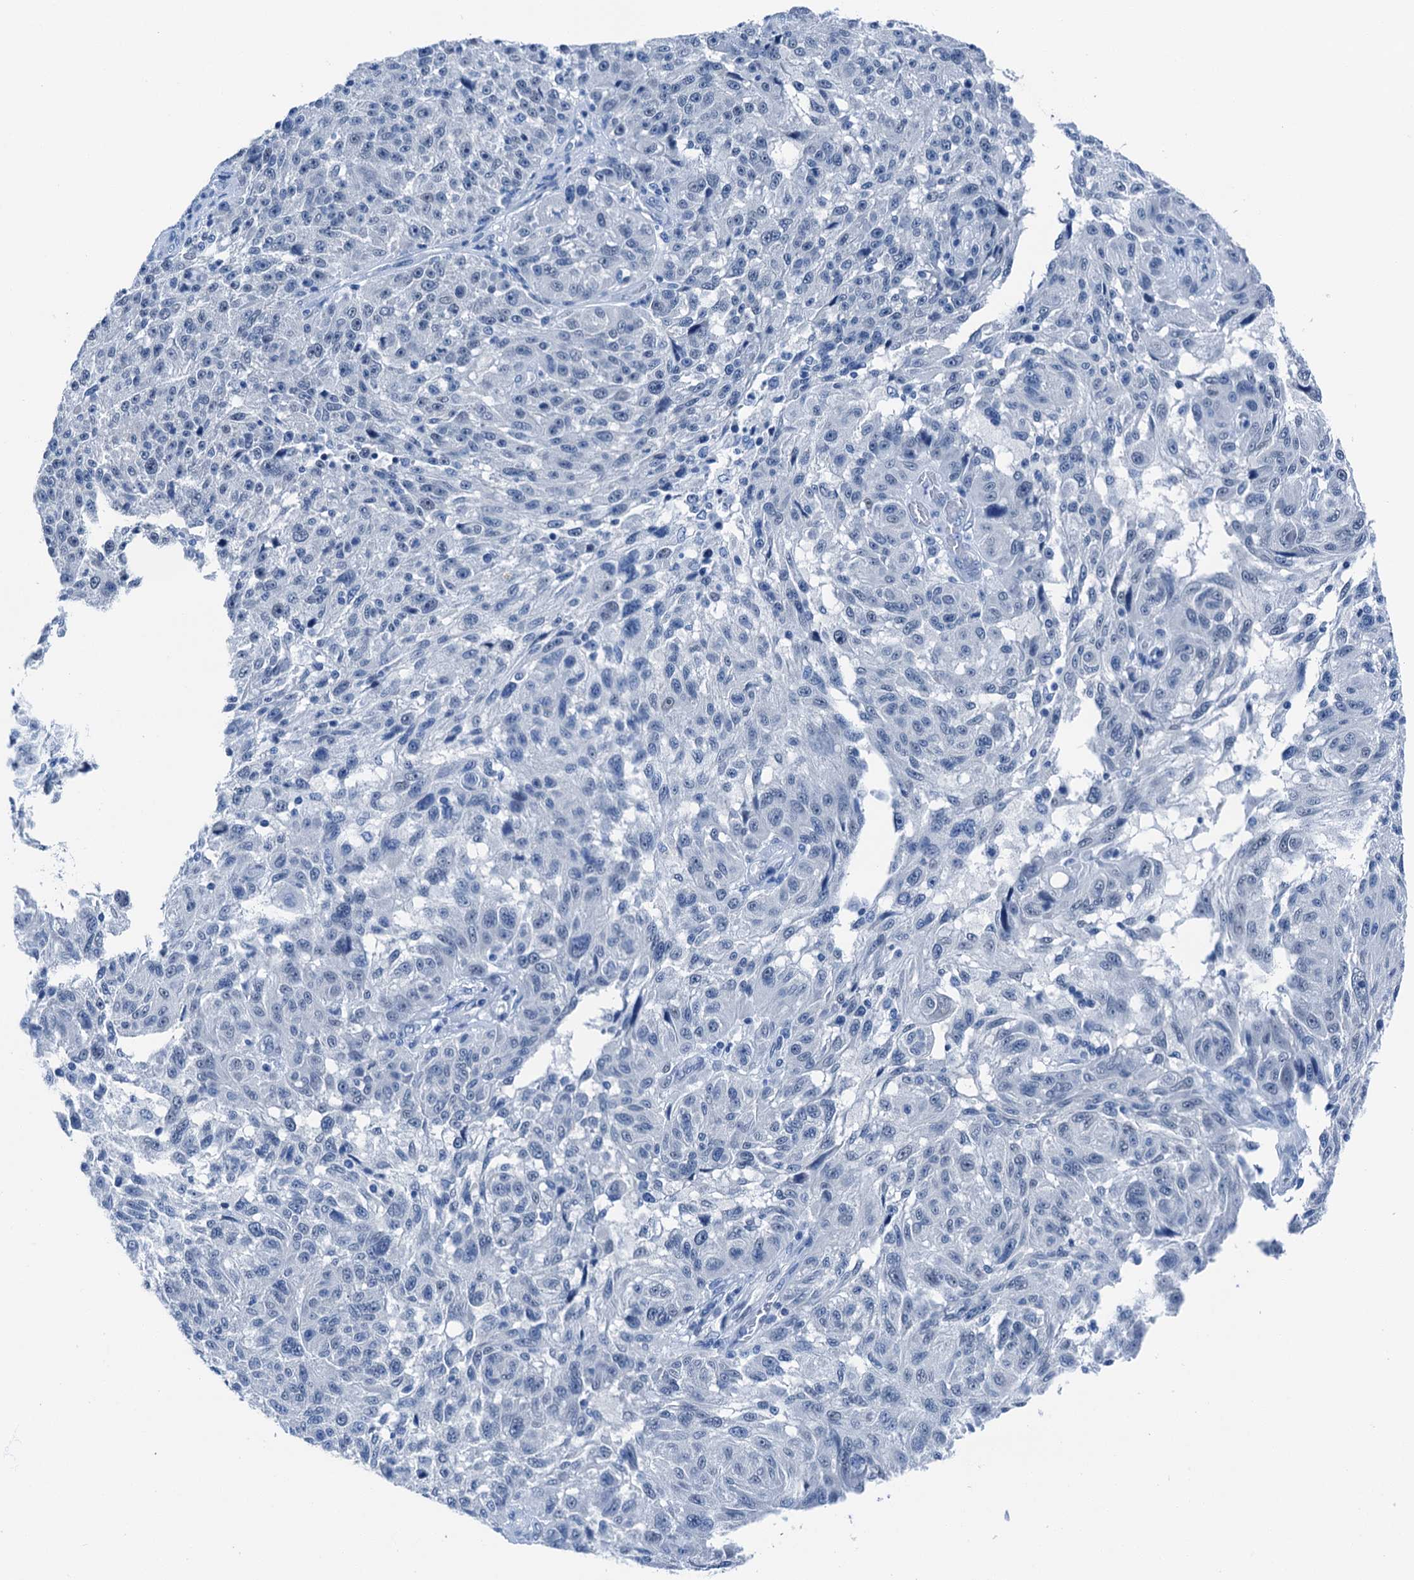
{"staining": {"intensity": "negative", "quantity": "none", "location": "none"}, "tissue": "melanoma", "cell_type": "Tumor cells", "image_type": "cancer", "snomed": [{"axis": "morphology", "description": "Malignant melanoma, NOS"}, {"axis": "topography", "description": "Skin"}], "caption": "High power microscopy histopathology image of an immunohistochemistry (IHC) photomicrograph of melanoma, revealing no significant positivity in tumor cells. (Immunohistochemistry, brightfield microscopy, high magnification).", "gene": "CBLN3", "patient": {"sex": "male", "age": 53}}